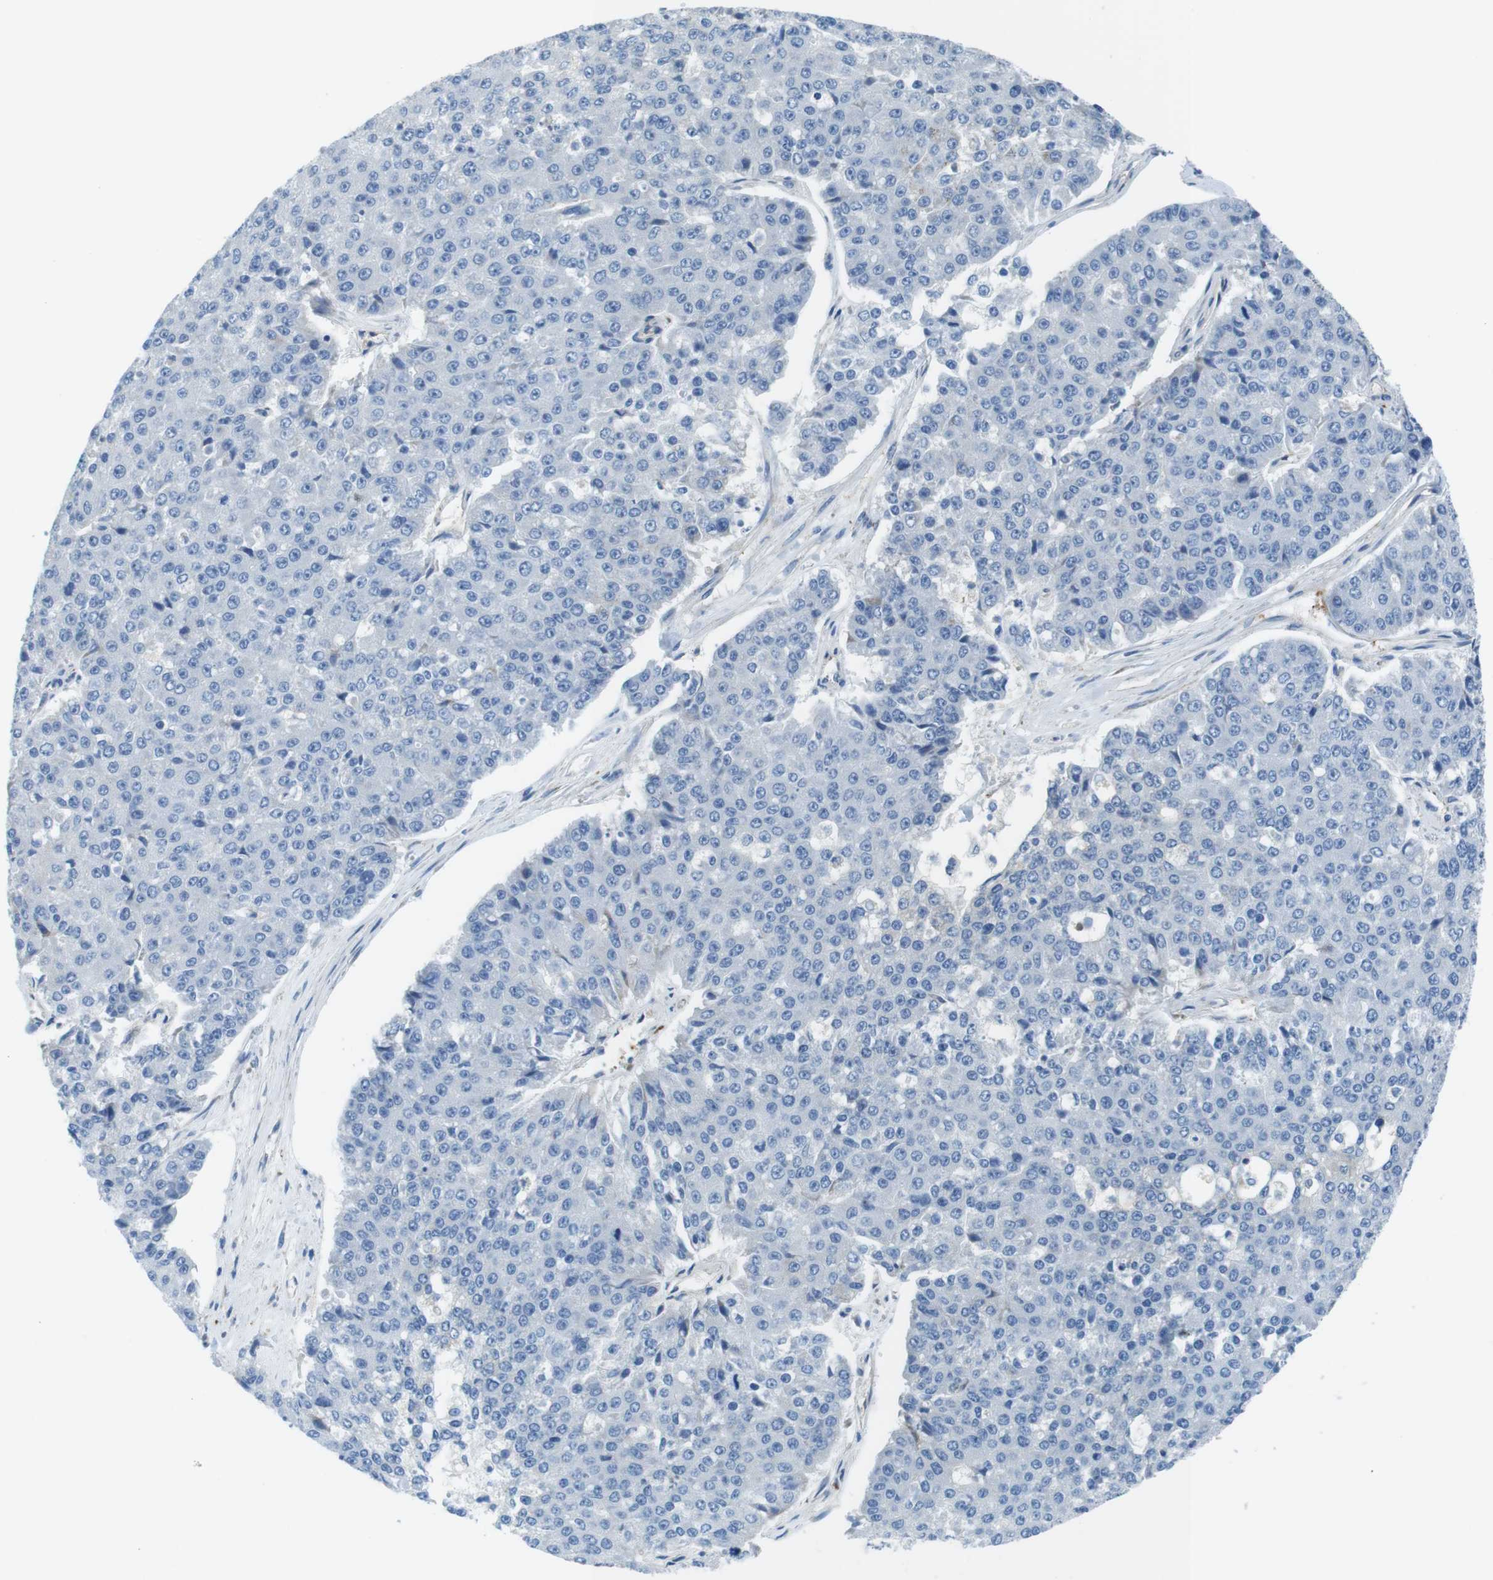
{"staining": {"intensity": "negative", "quantity": "none", "location": "none"}, "tissue": "pancreatic cancer", "cell_type": "Tumor cells", "image_type": "cancer", "snomed": [{"axis": "morphology", "description": "Adenocarcinoma, NOS"}, {"axis": "topography", "description": "Pancreas"}], "caption": "Pancreatic cancer stained for a protein using IHC demonstrates no staining tumor cells.", "gene": "EMP2", "patient": {"sex": "male", "age": 50}}